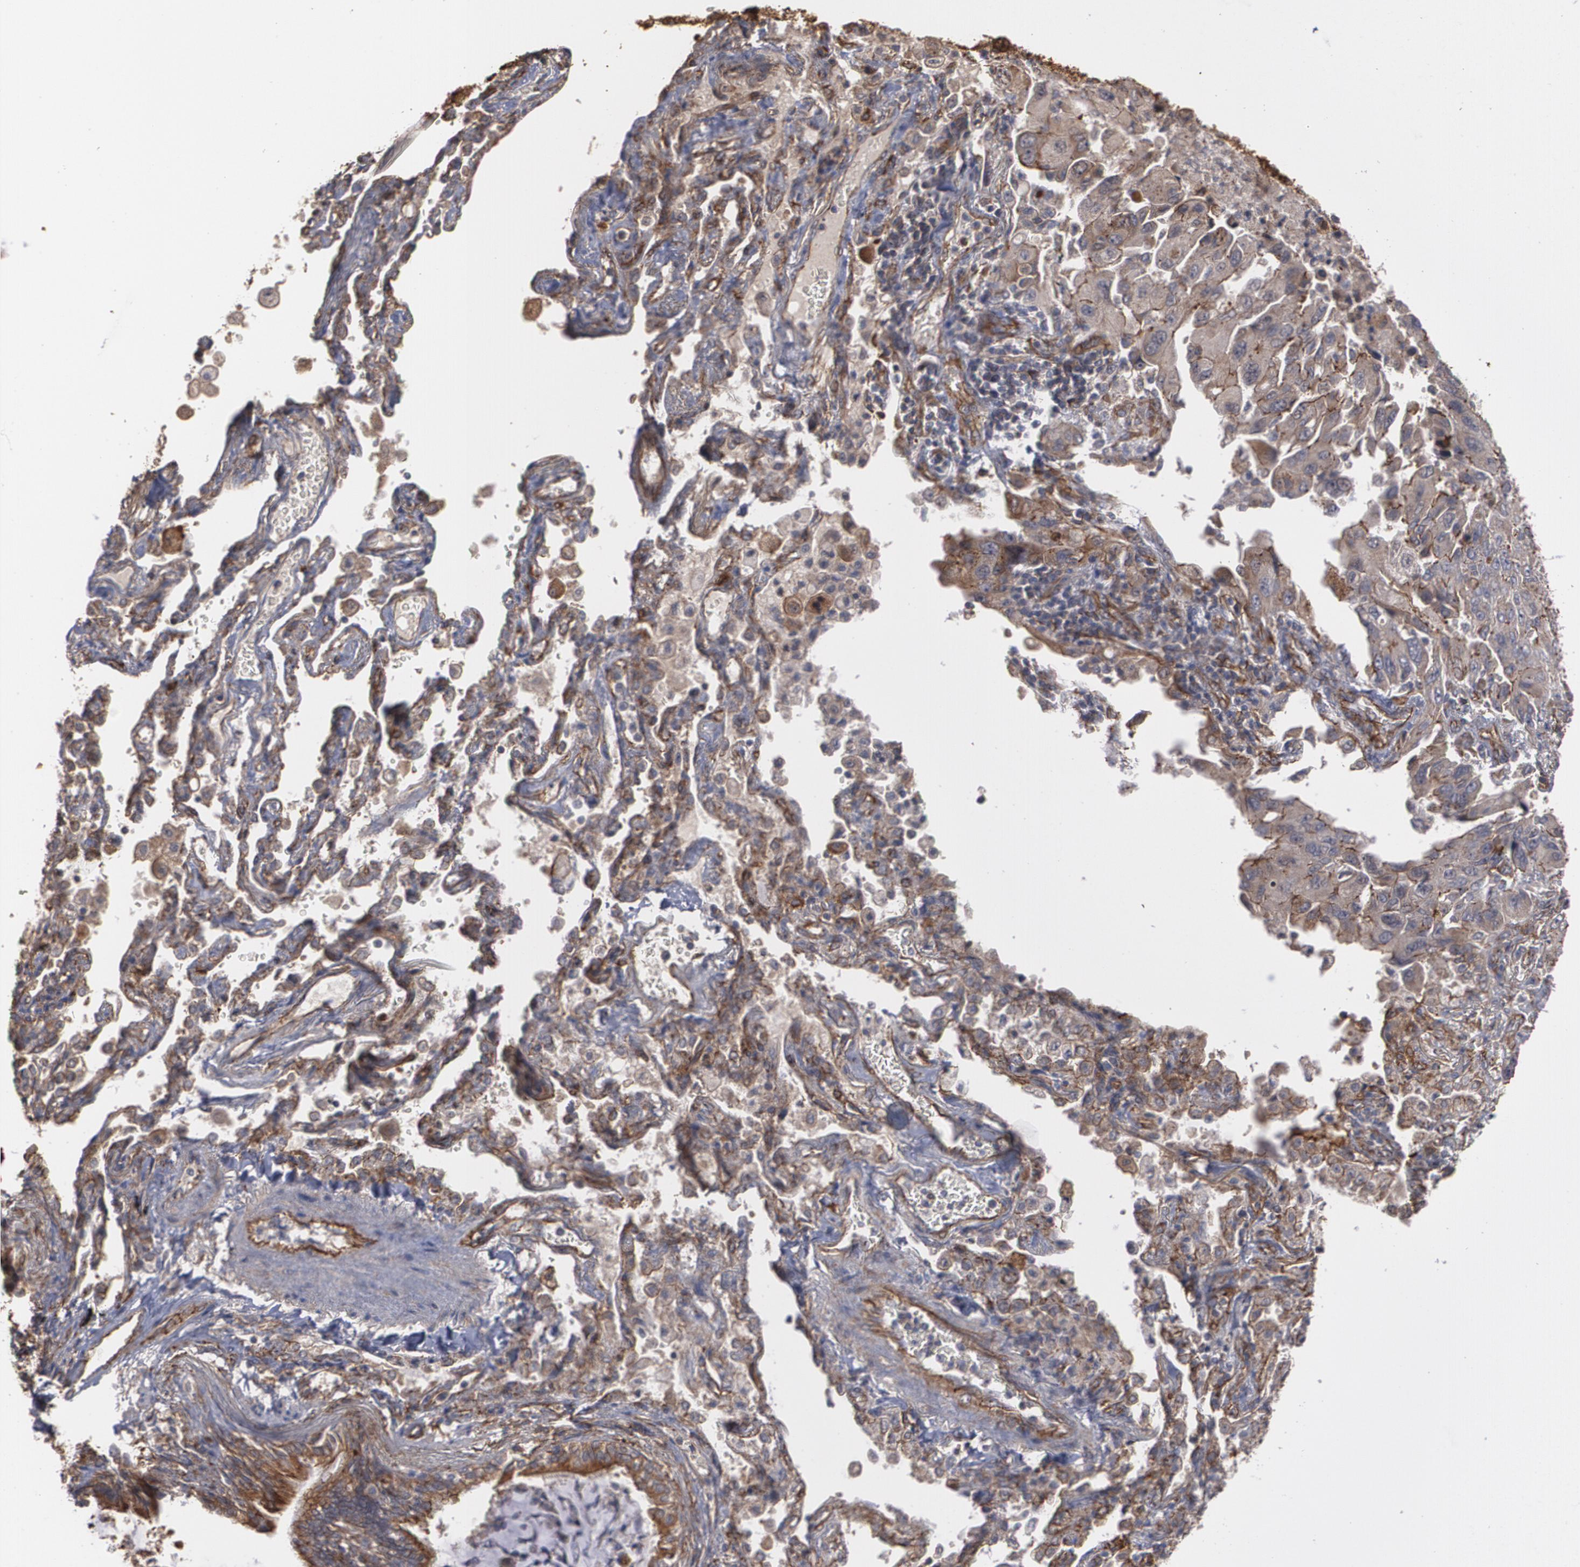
{"staining": {"intensity": "moderate", "quantity": ">75%", "location": "cytoplasmic/membranous"}, "tissue": "lung cancer", "cell_type": "Tumor cells", "image_type": "cancer", "snomed": [{"axis": "morphology", "description": "Adenocarcinoma, NOS"}, {"axis": "topography", "description": "Lung"}], "caption": "Lung cancer (adenocarcinoma) stained with a protein marker exhibits moderate staining in tumor cells.", "gene": "TJP1", "patient": {"sex": "female", "age": 65}}